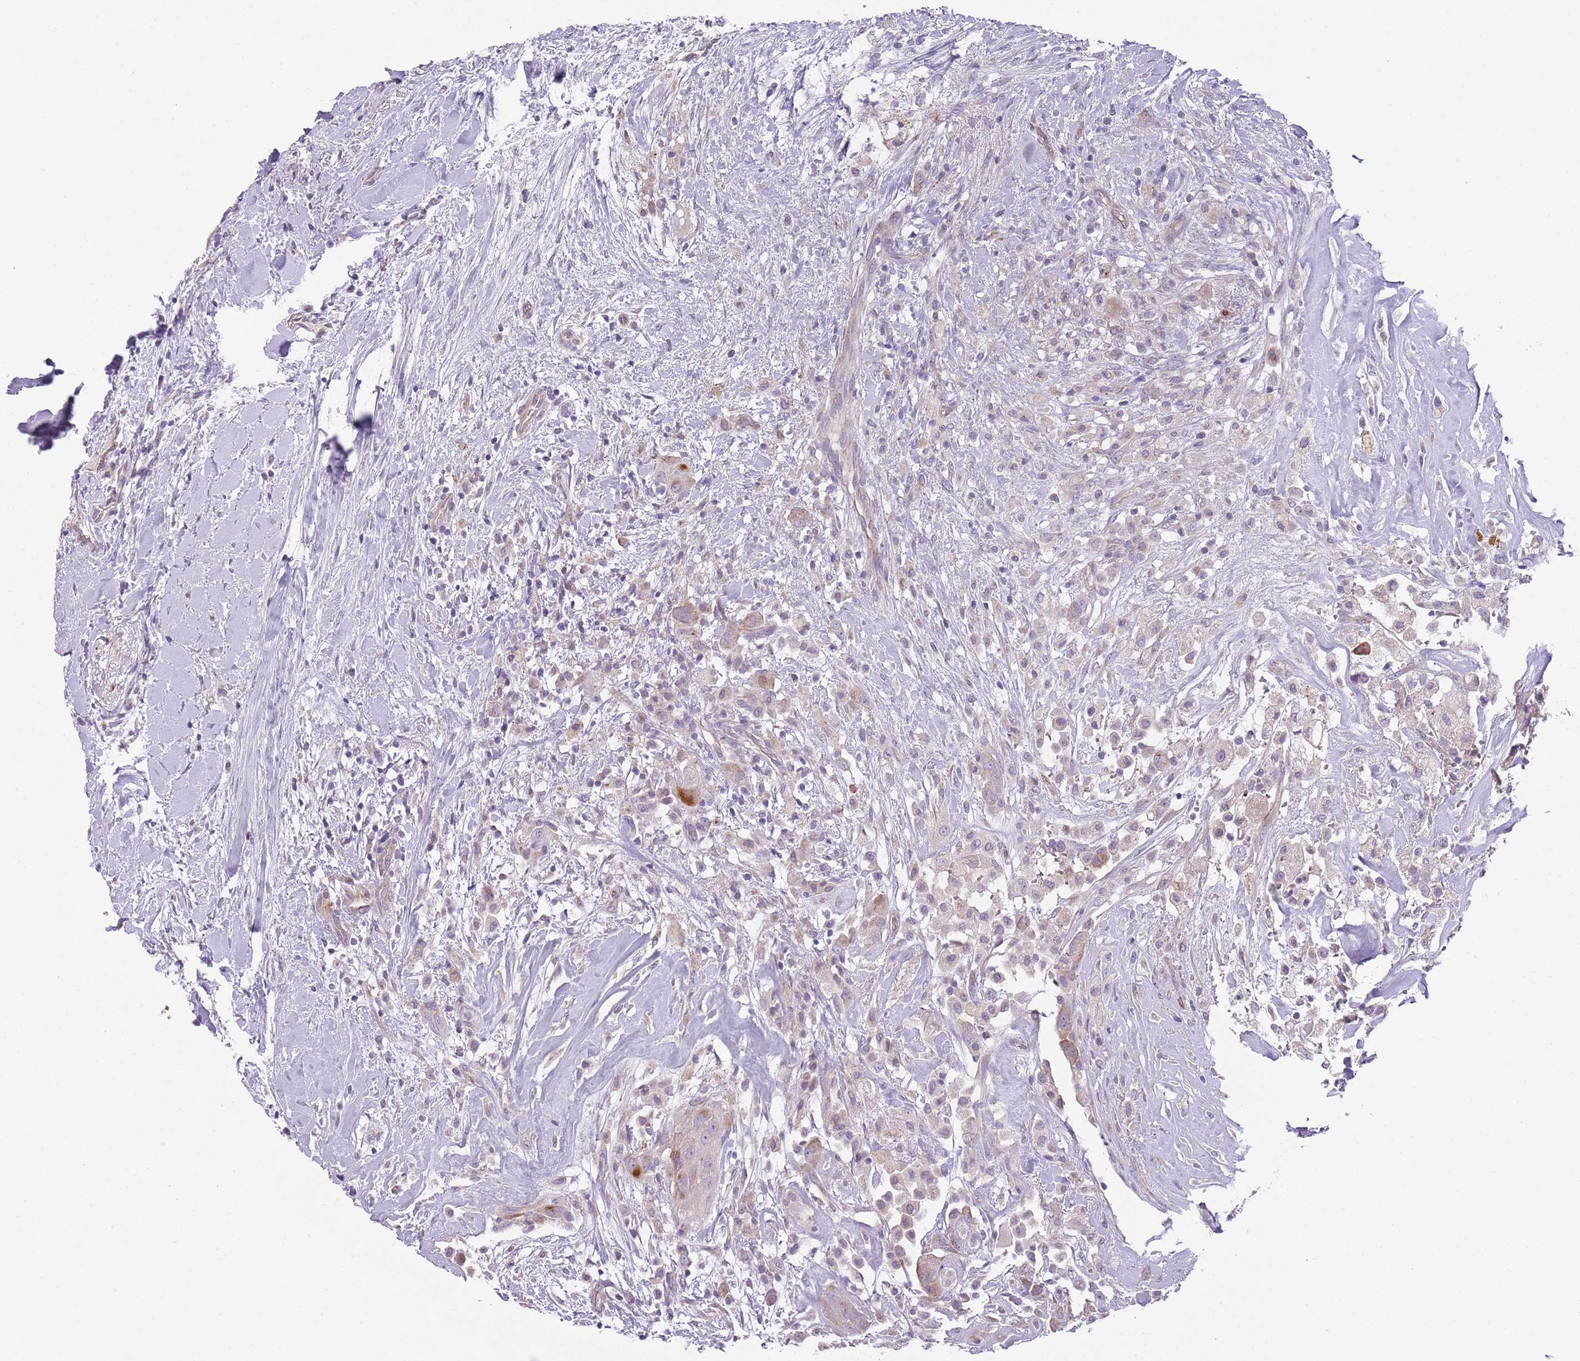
{"staining": {"intensity": "weak", "quantity": "<25%", "location": "cytoplasmic/membranous"}, "tissue": "thyroid cancer", "cell_type": "Tumor cells", "image_type": "cancer", "snomed": [{"axis": "morphology", "description": "Normal tissue, NOS"}, {"axis": "morphology", "description": "Papillary adenocarcinoma, NOS"}, {"axis": "topography", "description": "Thyroid gland"}], "caption": "Immunohistochemistry of human papillary adenocarcinoma (thyroid) displays no positivity in tumor cells.", "gene": "ZNF583", "patient": {"sex": "female", "age": 59}}